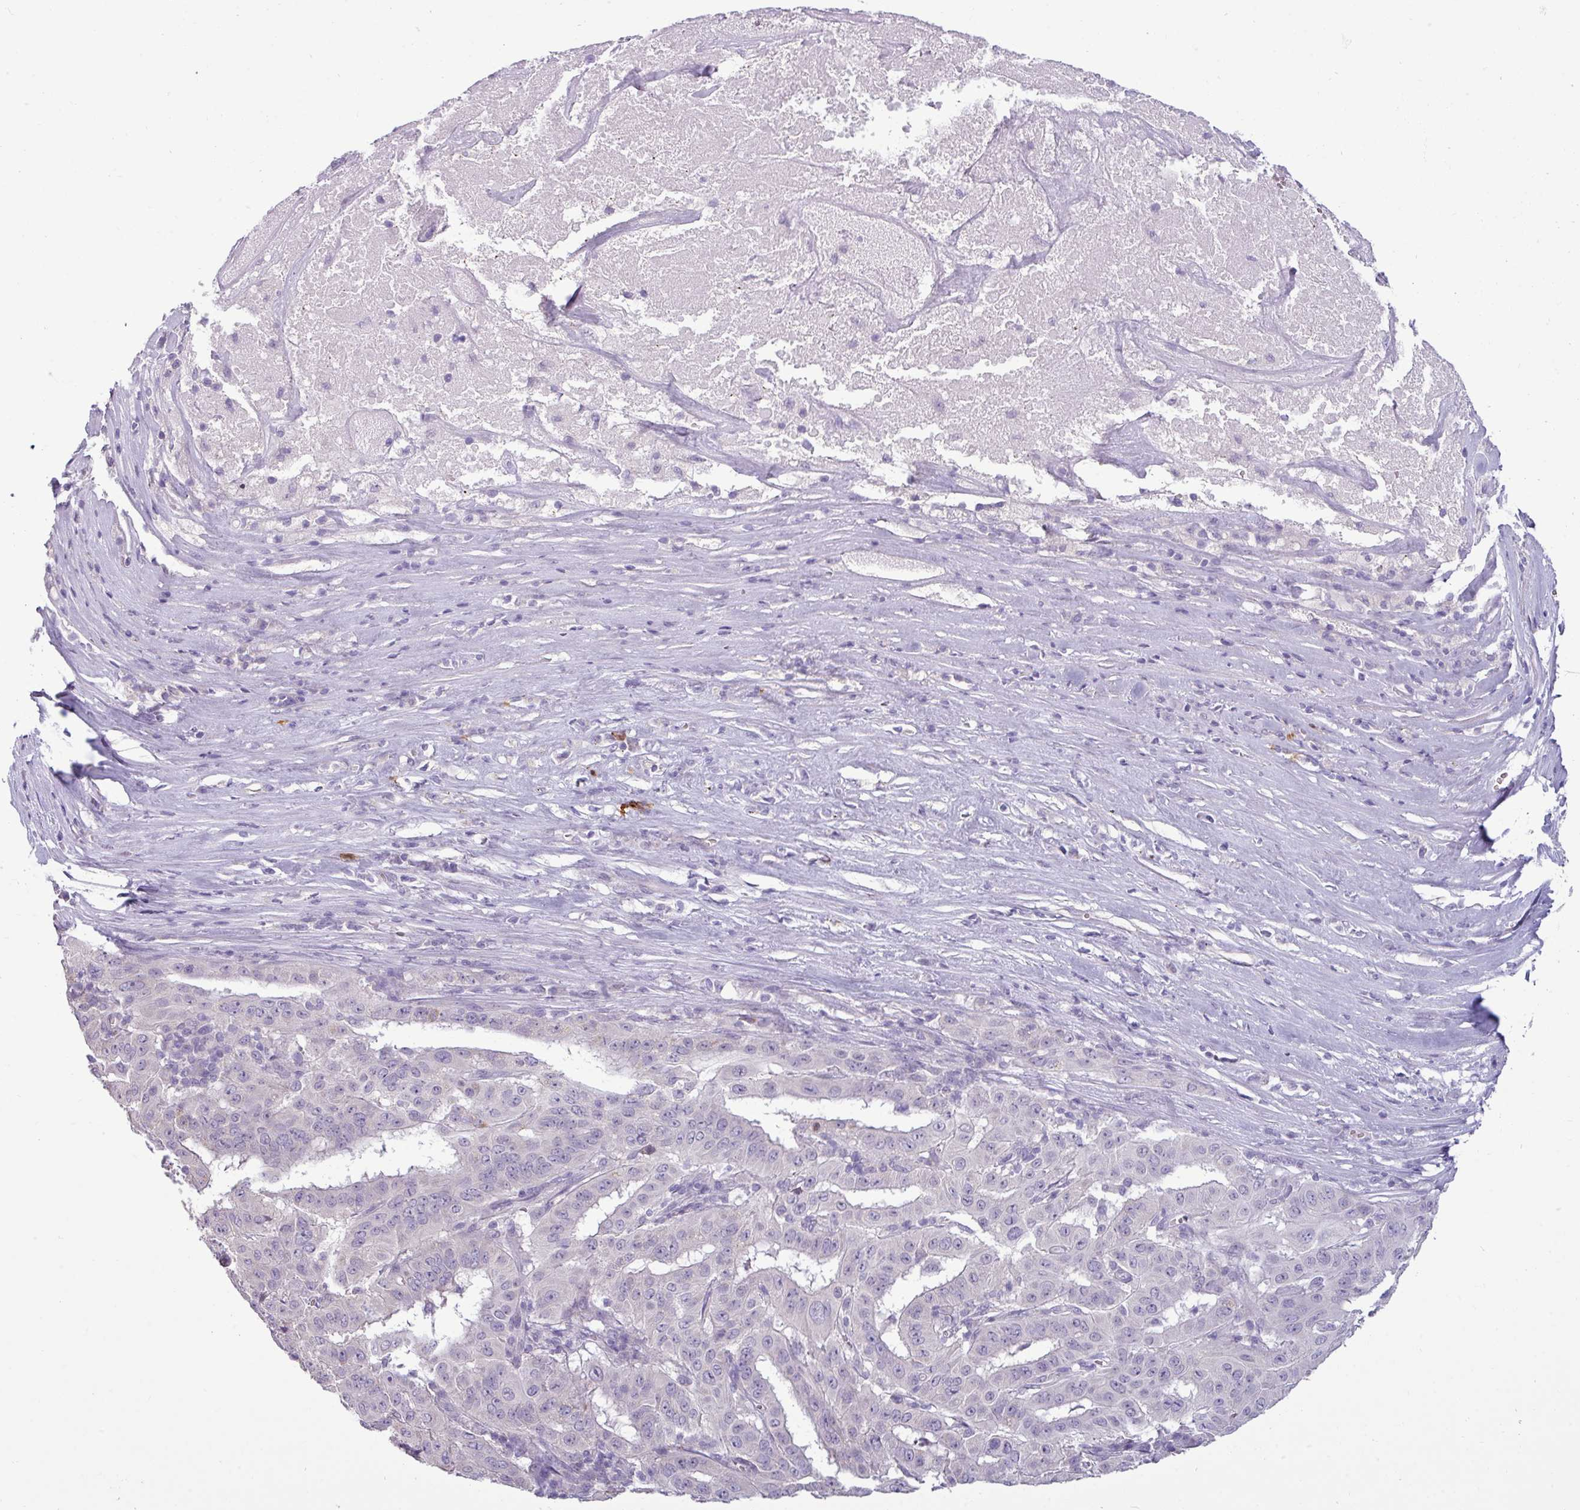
{"staining": {"intensity": "negative", "quantity": "none", "location": "none"}, "tissue": "pancreatic cancer", "cell_type": "Tumor cells", "image_type": "cancer", "snomed": [{"axis": "morphology", "description": "Adenocarcinoma, NOS"}, {"axis": "topography", "description": "Pancreas"}], "caption": "A histopathology image of adenocarcinoma (pancreatic) stained for a protein demonstrates no brown staining in tumor cells.", "gene": "TRIM39", "patient": {"sex": "male", "age": 63}}